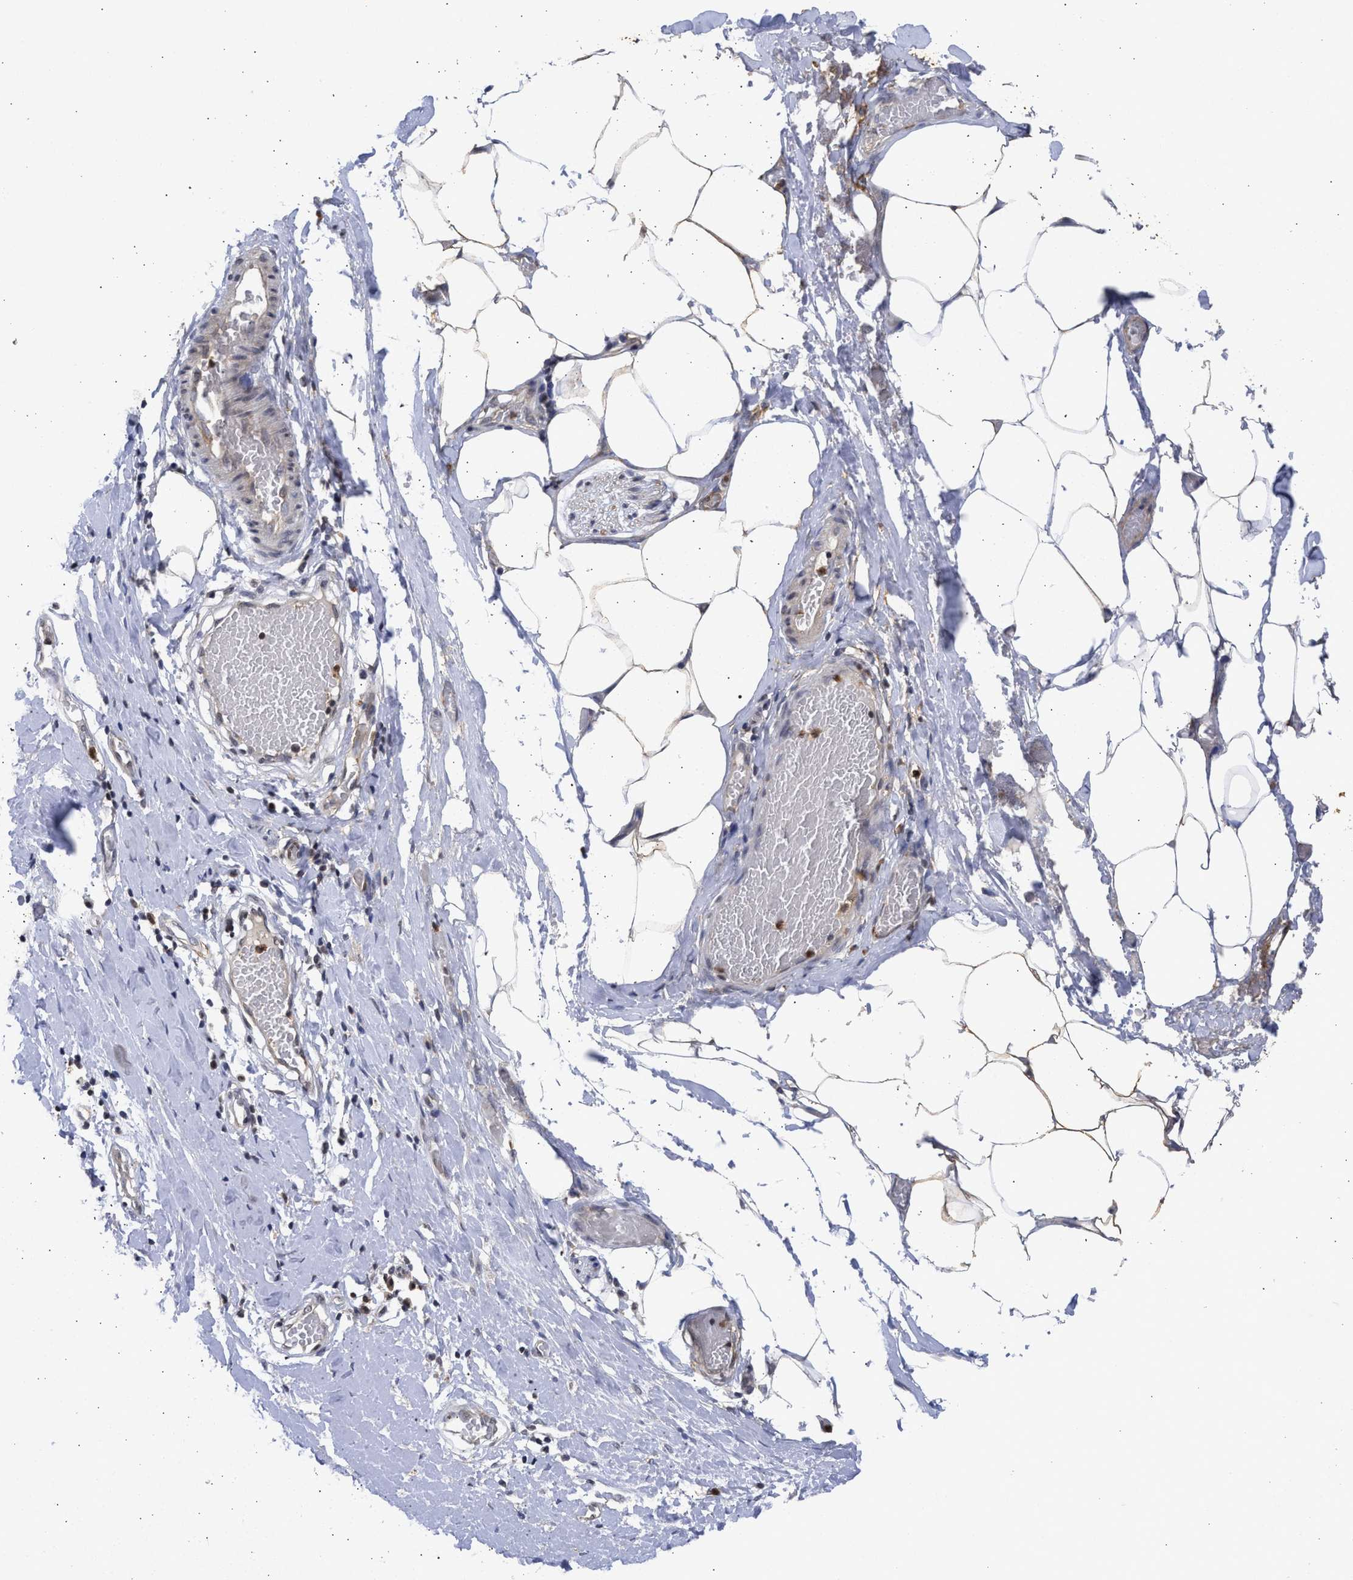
{"staining": {"intensity": "moderate", "quantity": "25%-75%", "location": "cytoplasmic/membranous"}, "tissue": "adipose tissue", "cell_type": "Adipocytes", "image_type": "normal", "snomed": [{"axis": "morphology", "description": "Normal tissue, NOS"}, {"axis": "morphology", "description": "Adenocarcinoma, NOS"}, {"axis": "topography", "description": "Colon"}, {"axis": "topography", "description": "Peripheral nerve tissue"}], "caption": "A medium amount of moderate cytoplasmic/membranous positivity is identified in approximately 25%-75% of adipocytes in unremarkable adipose tissue. The protein is stained brown, and the nuclei are stained in blue (DAB (3,3'-diaminobenzidine) IHC with brightfield microscopy, high magnification).", "gene": "ENSG00000142539", "patient": {"sex": "male", "age": 14}}